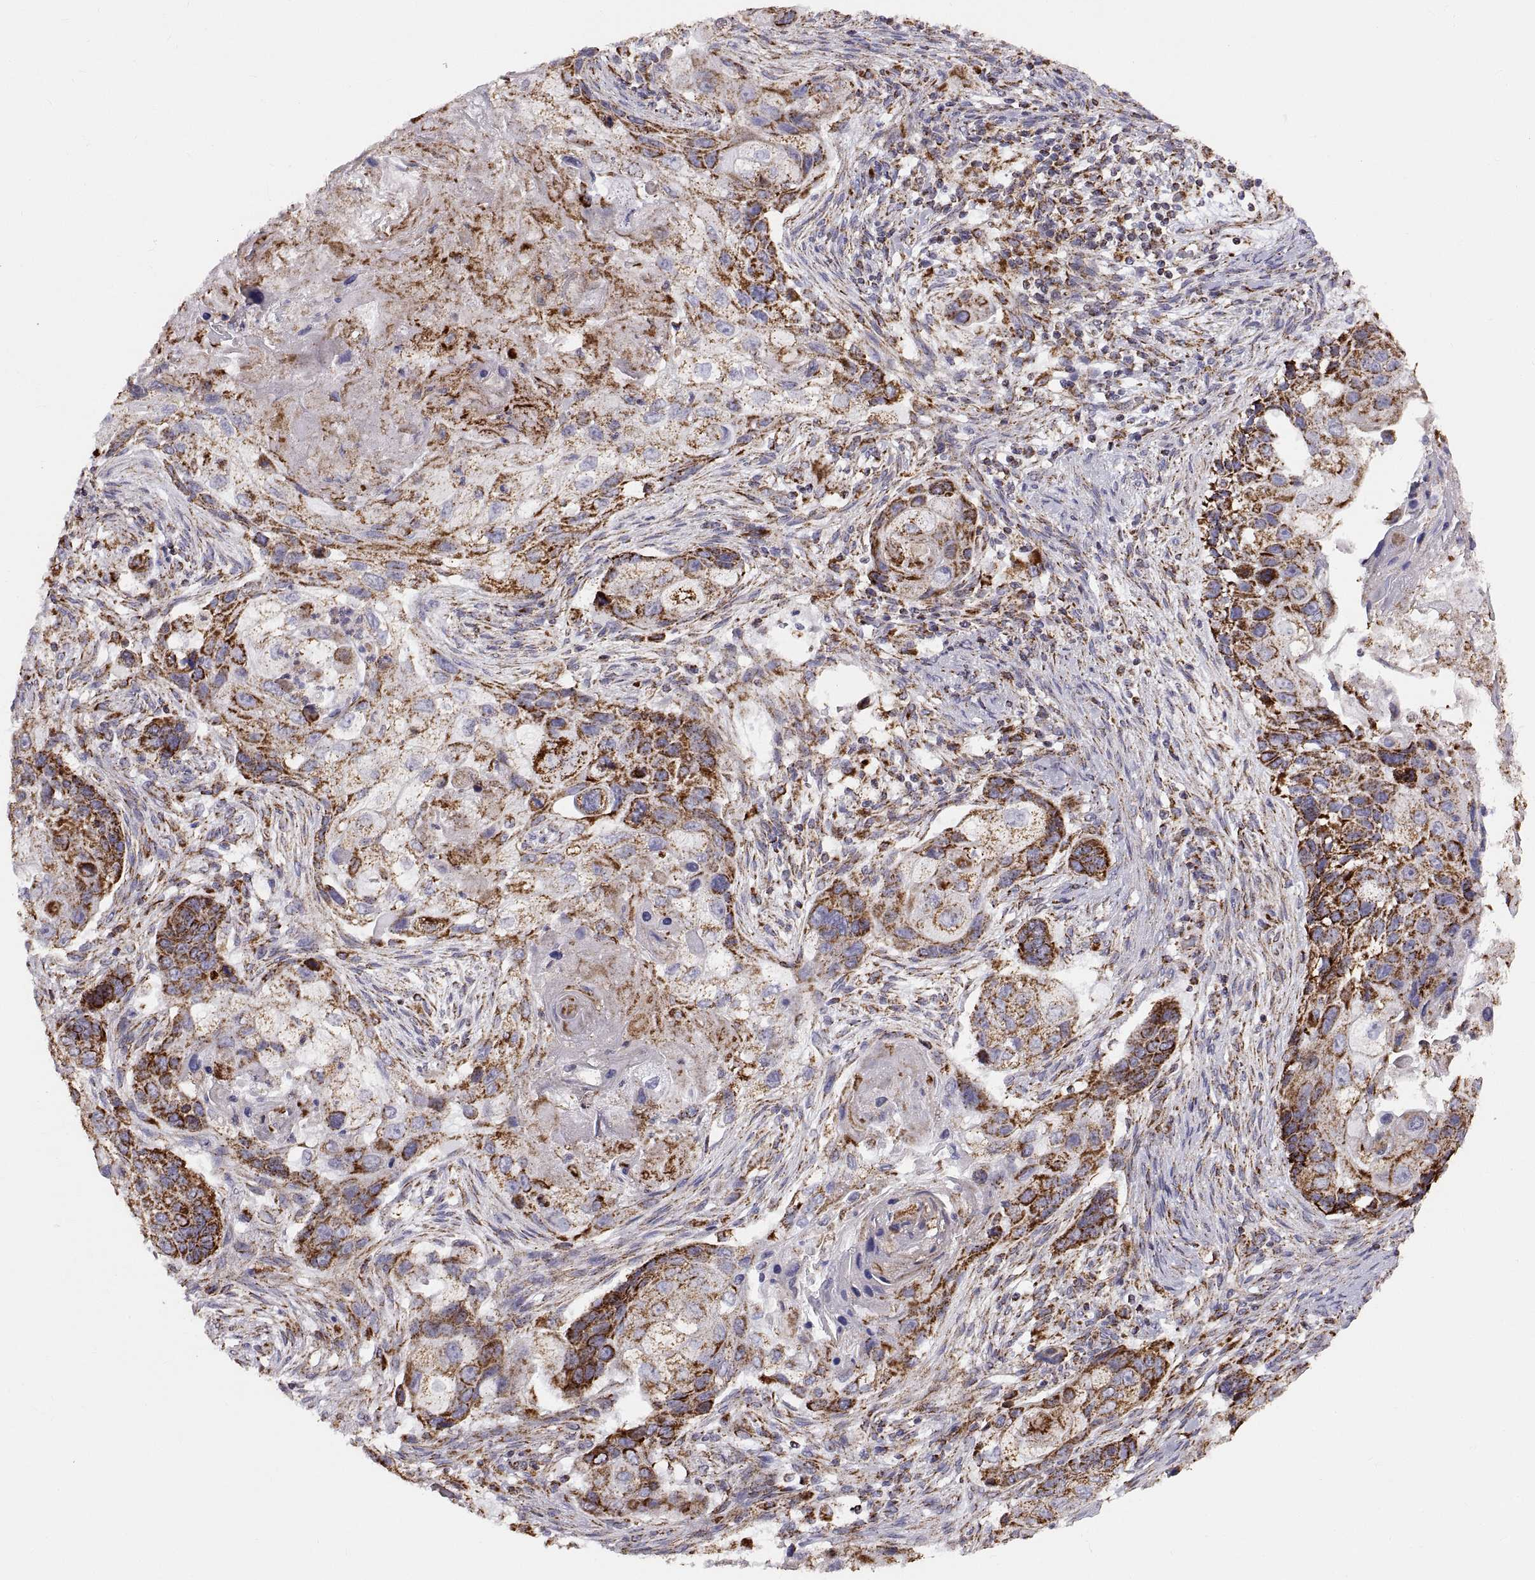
{"staining": {"intensity": "strong", "quantity": ">75%", "location": "cytoplasmic/membranous"}, "tissue": "lung cancer", "cell_type": "Tumor cells", "image_type": "cancer", "snomed": [{"axis": "morphology", "description": "Squamous cell carcinoma, NOS"}, {"axis": "topography", "description": "Lung"}], "caption": "Immunohistochemistry (IHC) image of neoplastic tissue: human lung squamous cell carcinoma stained using immunohistochemistry (IHC) shows high levels of strong protein expression localized specifically in the cytoplasmic/membranous of tumor cells, appearing as a cytoplasmic/membranous brown color.", "gene": "ARSD", "patient": {"sex": "male", "age": 69}}